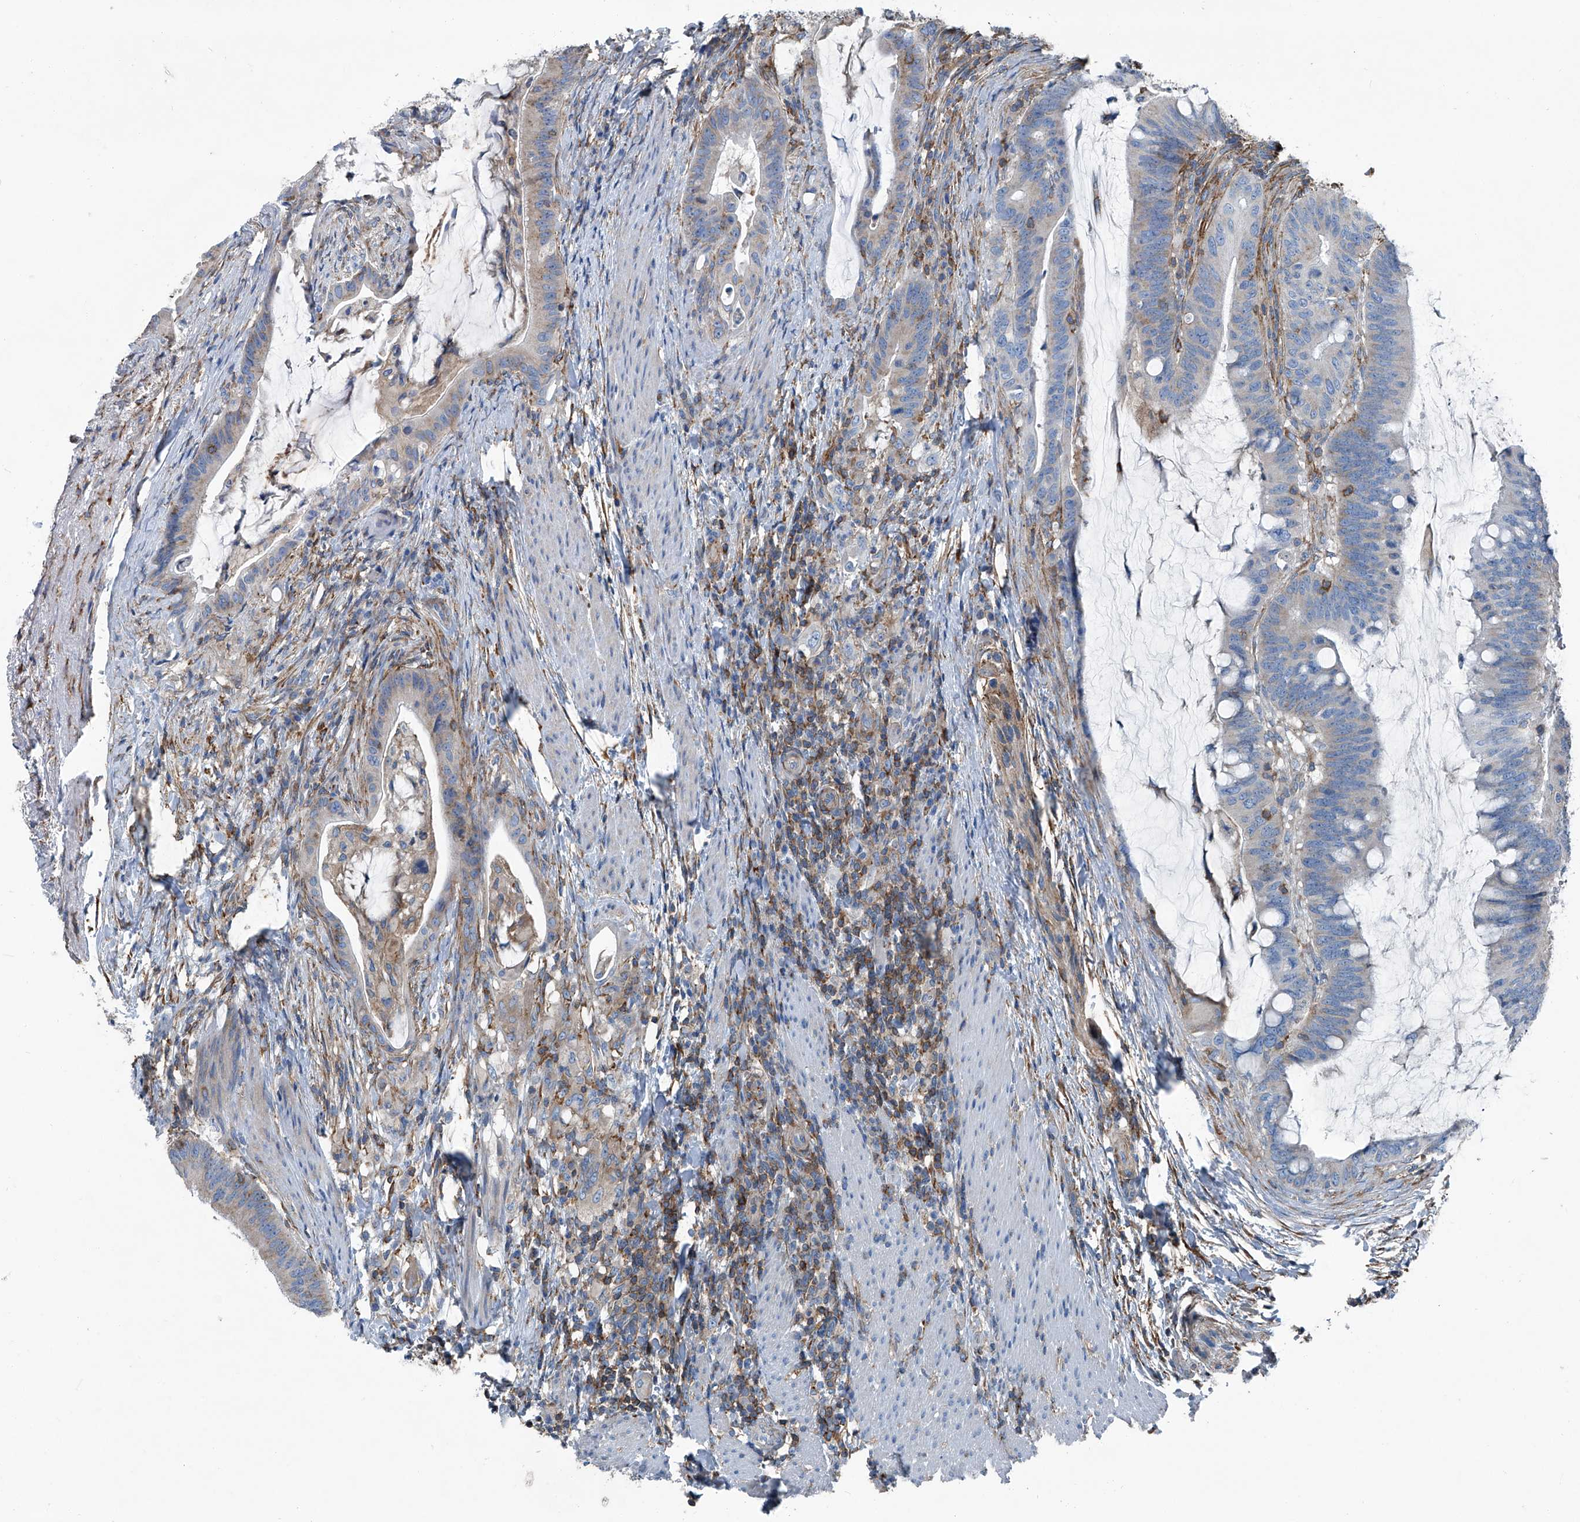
{"staining": {"intensity": "weak", "quantity": "<25%", "location": "cytoplasmic/membranous"}, "tissue": "colorectal cancer", "cell_type": "Tumor cells", "image_type": "cancer", "snomed": [{"axis": "morphology", "description": "Adenocarcinoma, NOS"}, {"axis": "topography", "description": "Colon"}], "caption": "A high-resolution micrograph shows immunohistochemistry (IHC) staining of adenocarcinoma (colorectal), which exhibits no significant expression in tumor cells.", "gene": "SEPTIN7", "patient": {"sex": "female", "age": 66}}